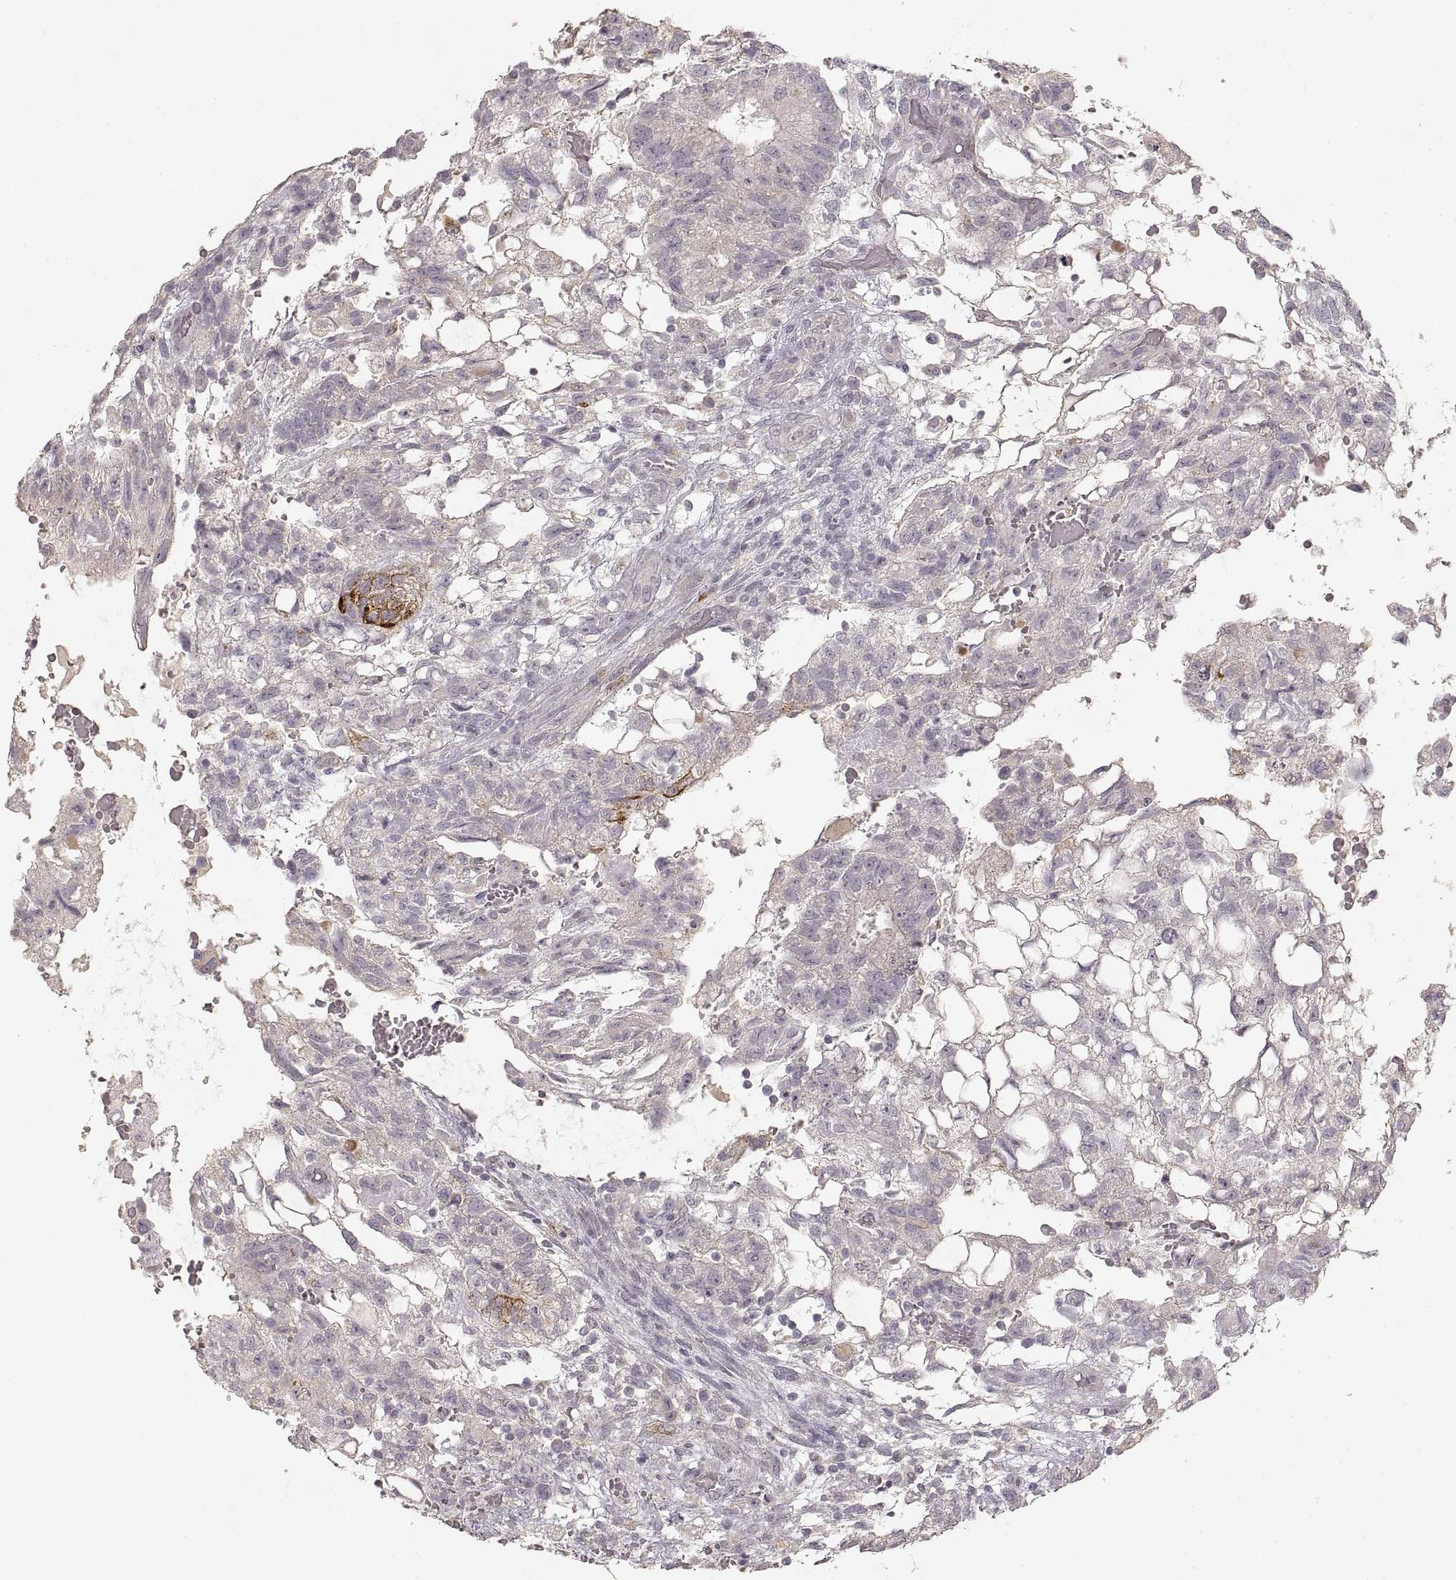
{"staining": {"intensity": "negative", "quantity": "none", "location": "none"}, "tissue": "testis cancer", "cell_type": "Tumor cells", "image_type": "cancer", "snomed": [{"axis": "morphology", "description": "Carcinoma, Embryonal, NOS"}, {"axis": "topography", "description": "Testis"}], "caption": "Immunohistochemistry (IHC) histopathology image of human testis cancer stained for a protein (brown), which reveals no staining in tumor cells.", "gene": "LAMC2", "patient": {"sex": "male", "age": 32}}